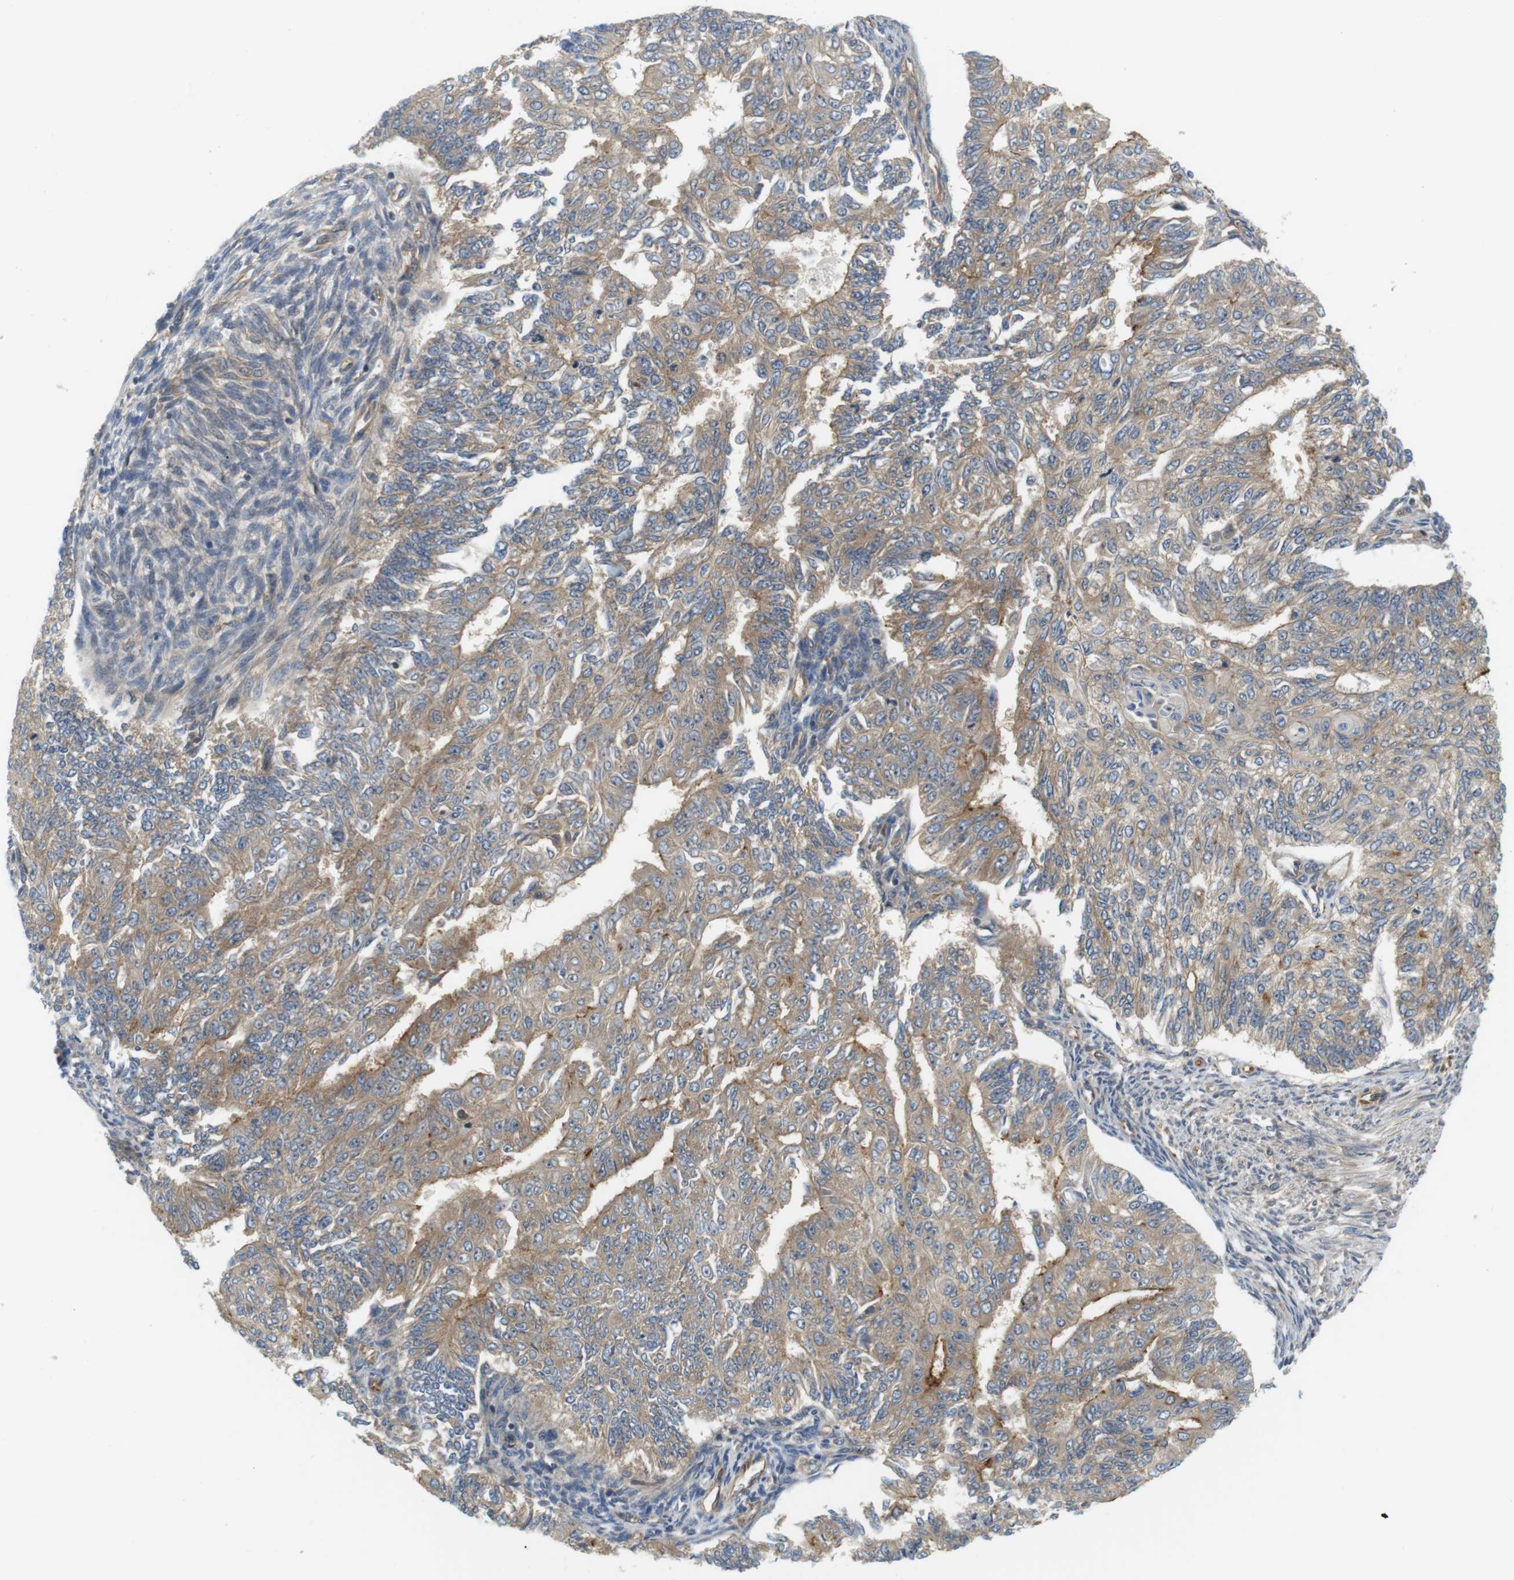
{"staining": {"intensity": "weak", "quantity": ">75%", "location": "cytoplasmic/membranous"}, "tissue": "endometrial cancer", "cell_type": "Tumor cells", "image_type": "cancer", "snomed": [{"axis": "morphology", "description": "Adenocarcinoma, NOS"}, {"axis": "topography", "description": "Endometrium"}], "caption": "This image demonstrates immunohistochemistry staining of human endometrial adenocarcinoma, with low weak cytoplasmic/membranous staining in approximately >75% of tumor cells.", "gene": "SH3GLB1", "patient": {"sex": "female", "age": 32}}